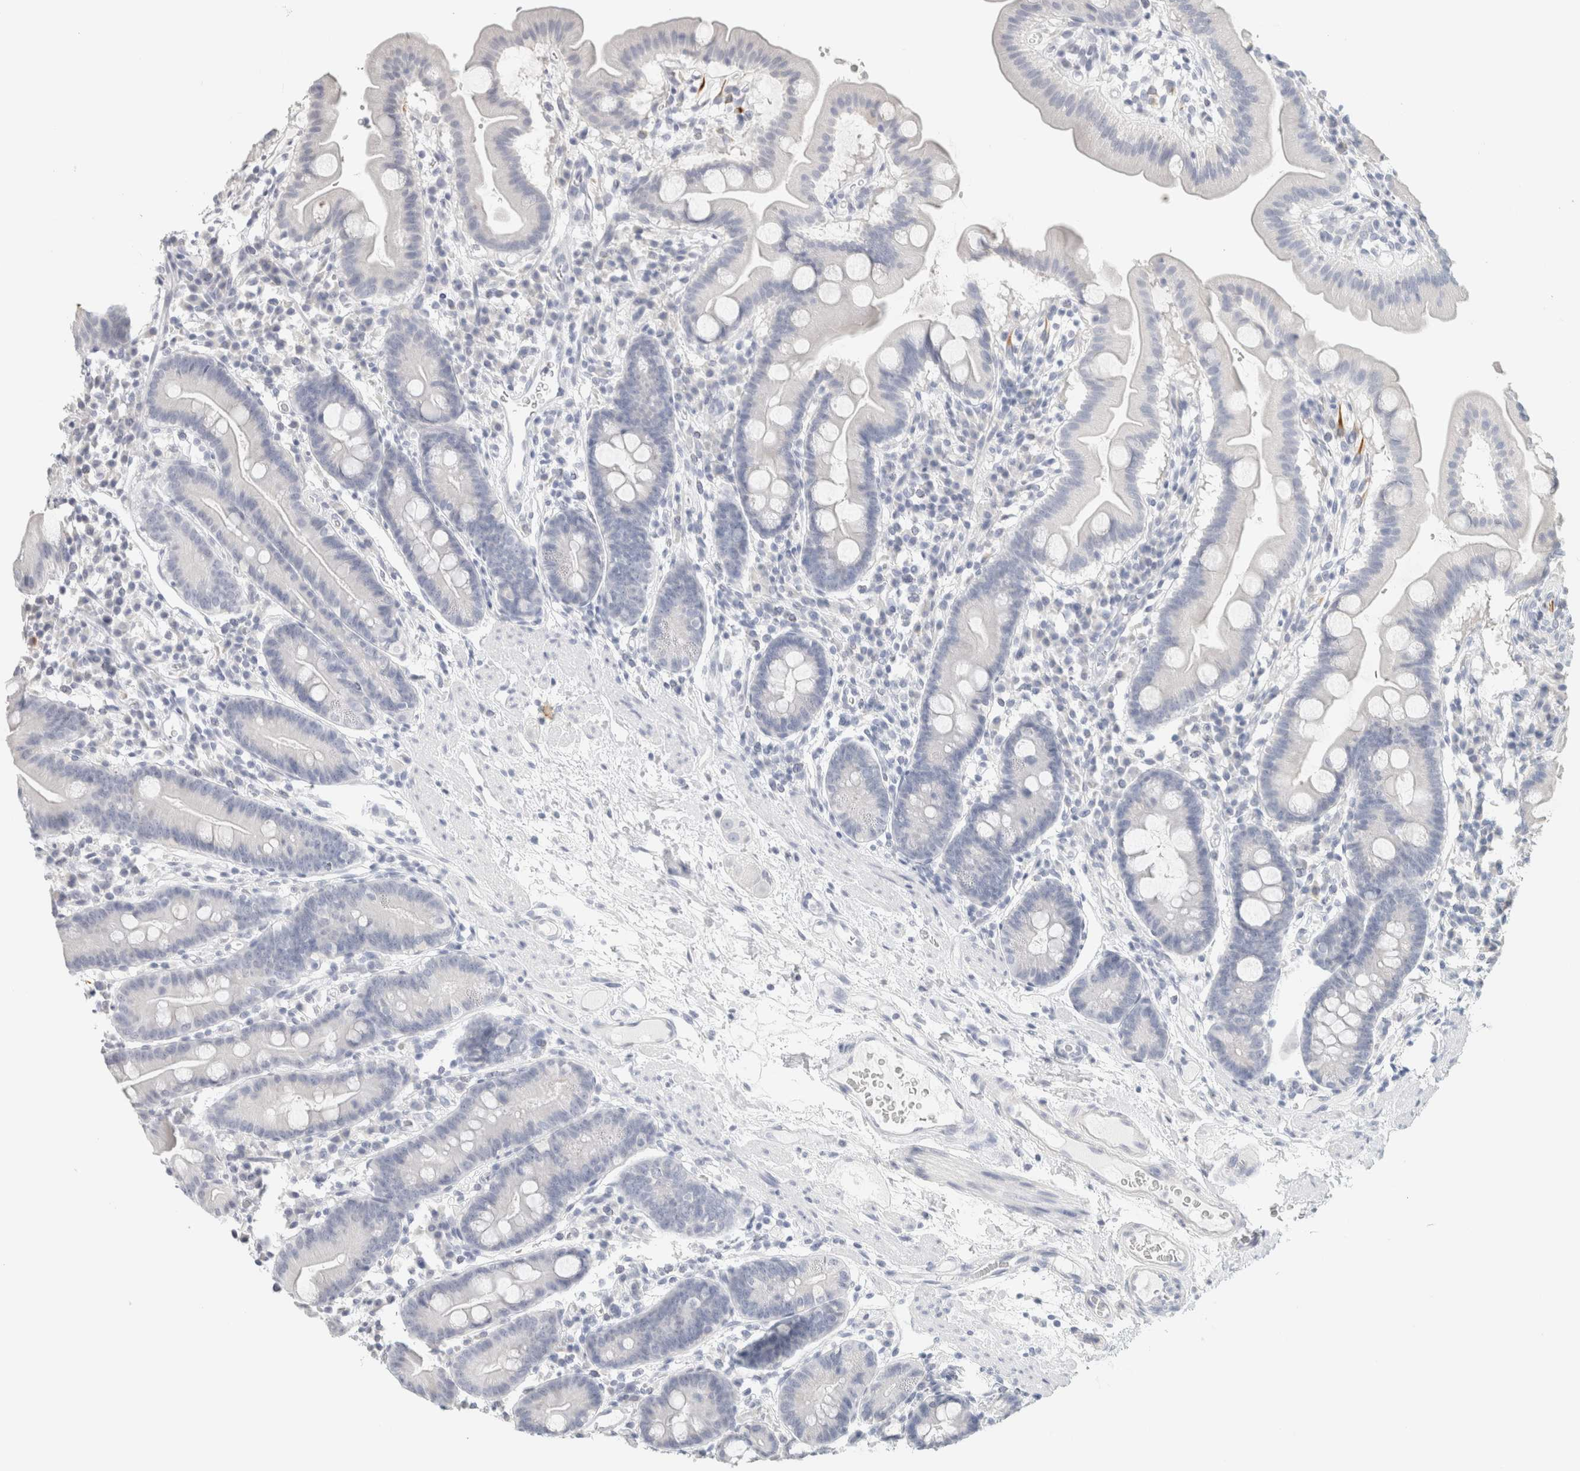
{"staining": {"intensity": "negative", "quantity": "none", "location": "none"}, "tissue": "duodenum", "cell_type": "Glandular cells", "image_type": "normal", "snomed": [{"axis": "morphology", "description": "Normal tissue, NOS"}, {"axis": "topography", "description": "Duodenum"}], "caption": "The image exhibits no staining of glandular cells in normal duodenum.", "gene": "NEFM", "patient": {"sex": "male", "age": 50}}